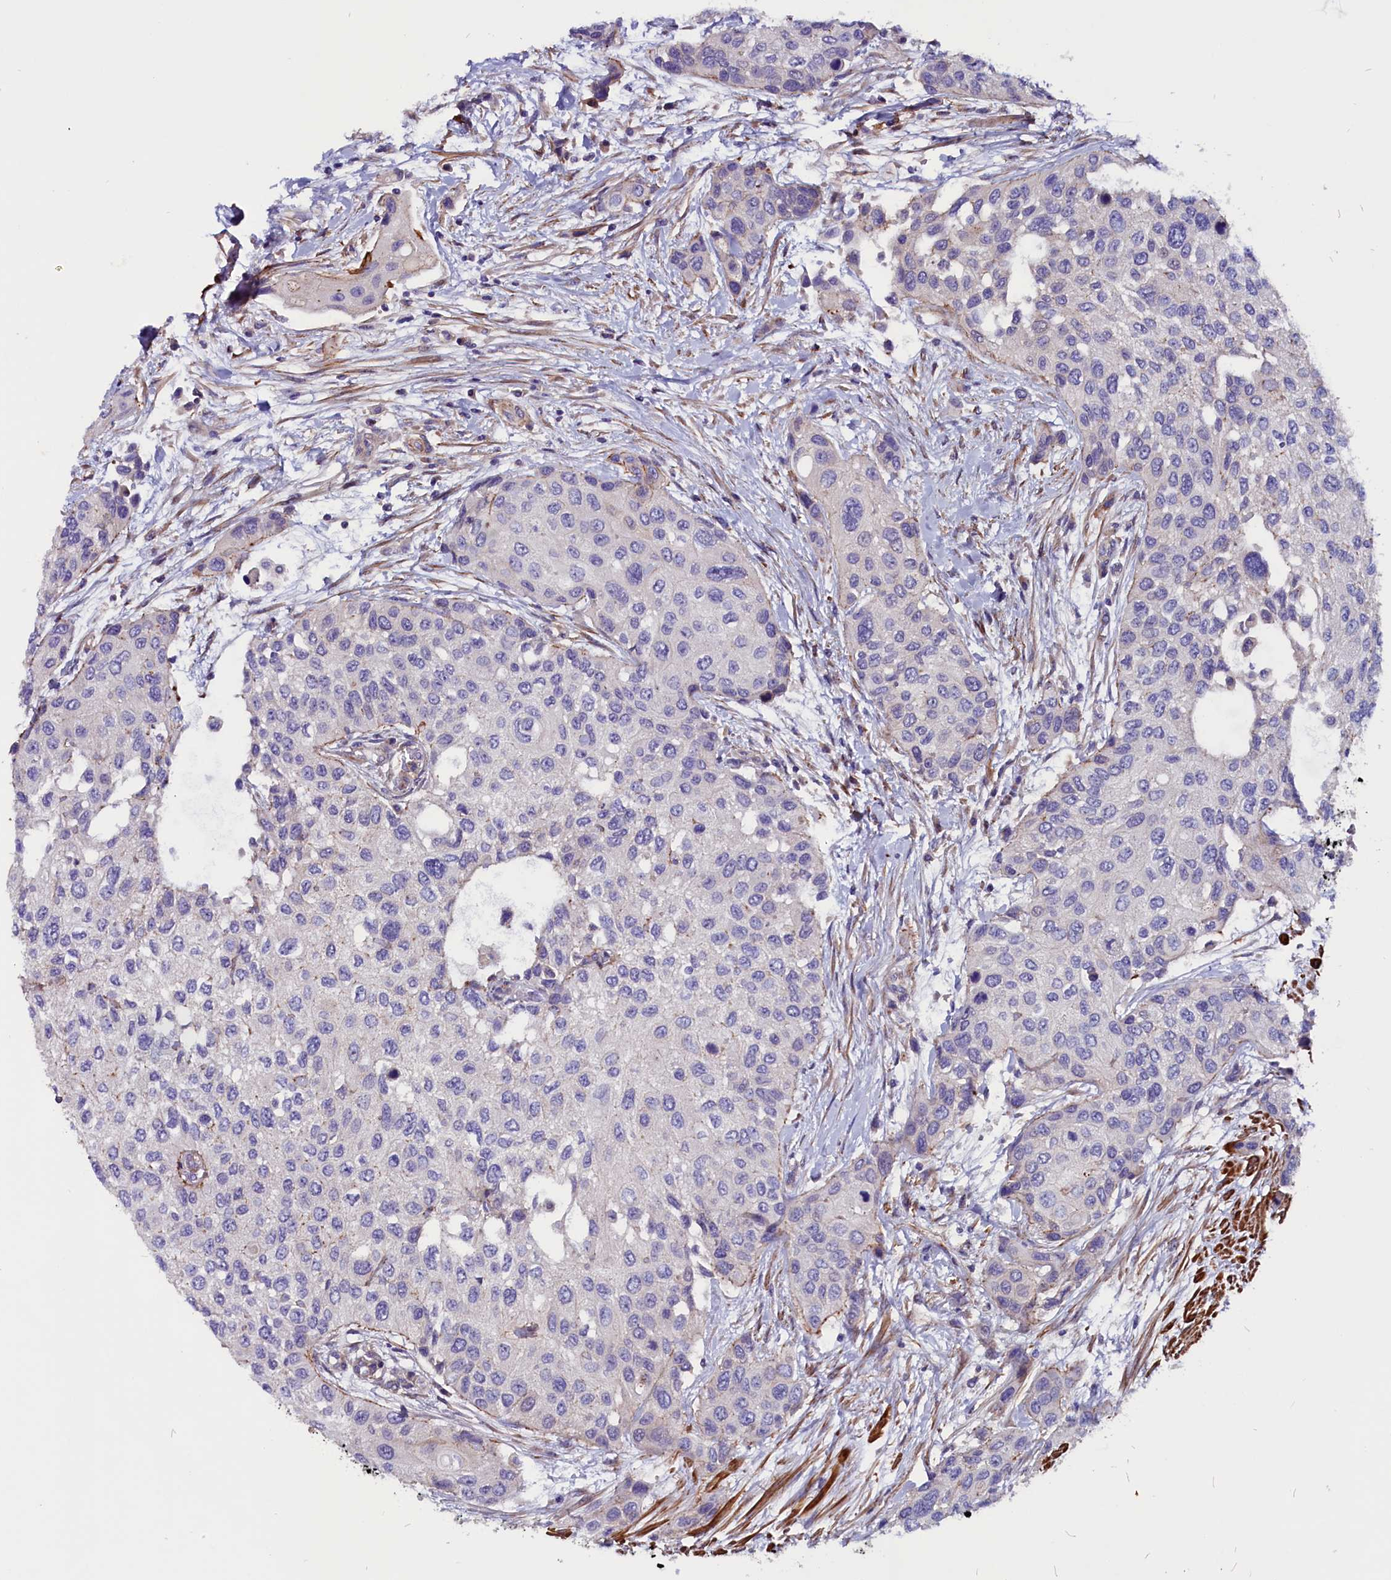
{"staining": {"intensity": "negative", "quantity": "none", "location": "none"}, "tissue": "urothelial cancer", "cell_type": "Tumor cells", "image_type": "cancer", "snomed": [{"axis": "morphology", "description": "Normal tissue, NOS"}, {"axis": "morphology", "description": "Urothelial carcinoma, High grade"}, {"axis": "topography", "description": "Vascular tissue"}, {"axis": "topography", "description": "Urinary bladder"}], "caption": "Tumor cells are negative for protein expression in human urothelial carcinoma (high-grade).", "gene": "ZNF749", "patient": {"sex": "female", "age": 56}}